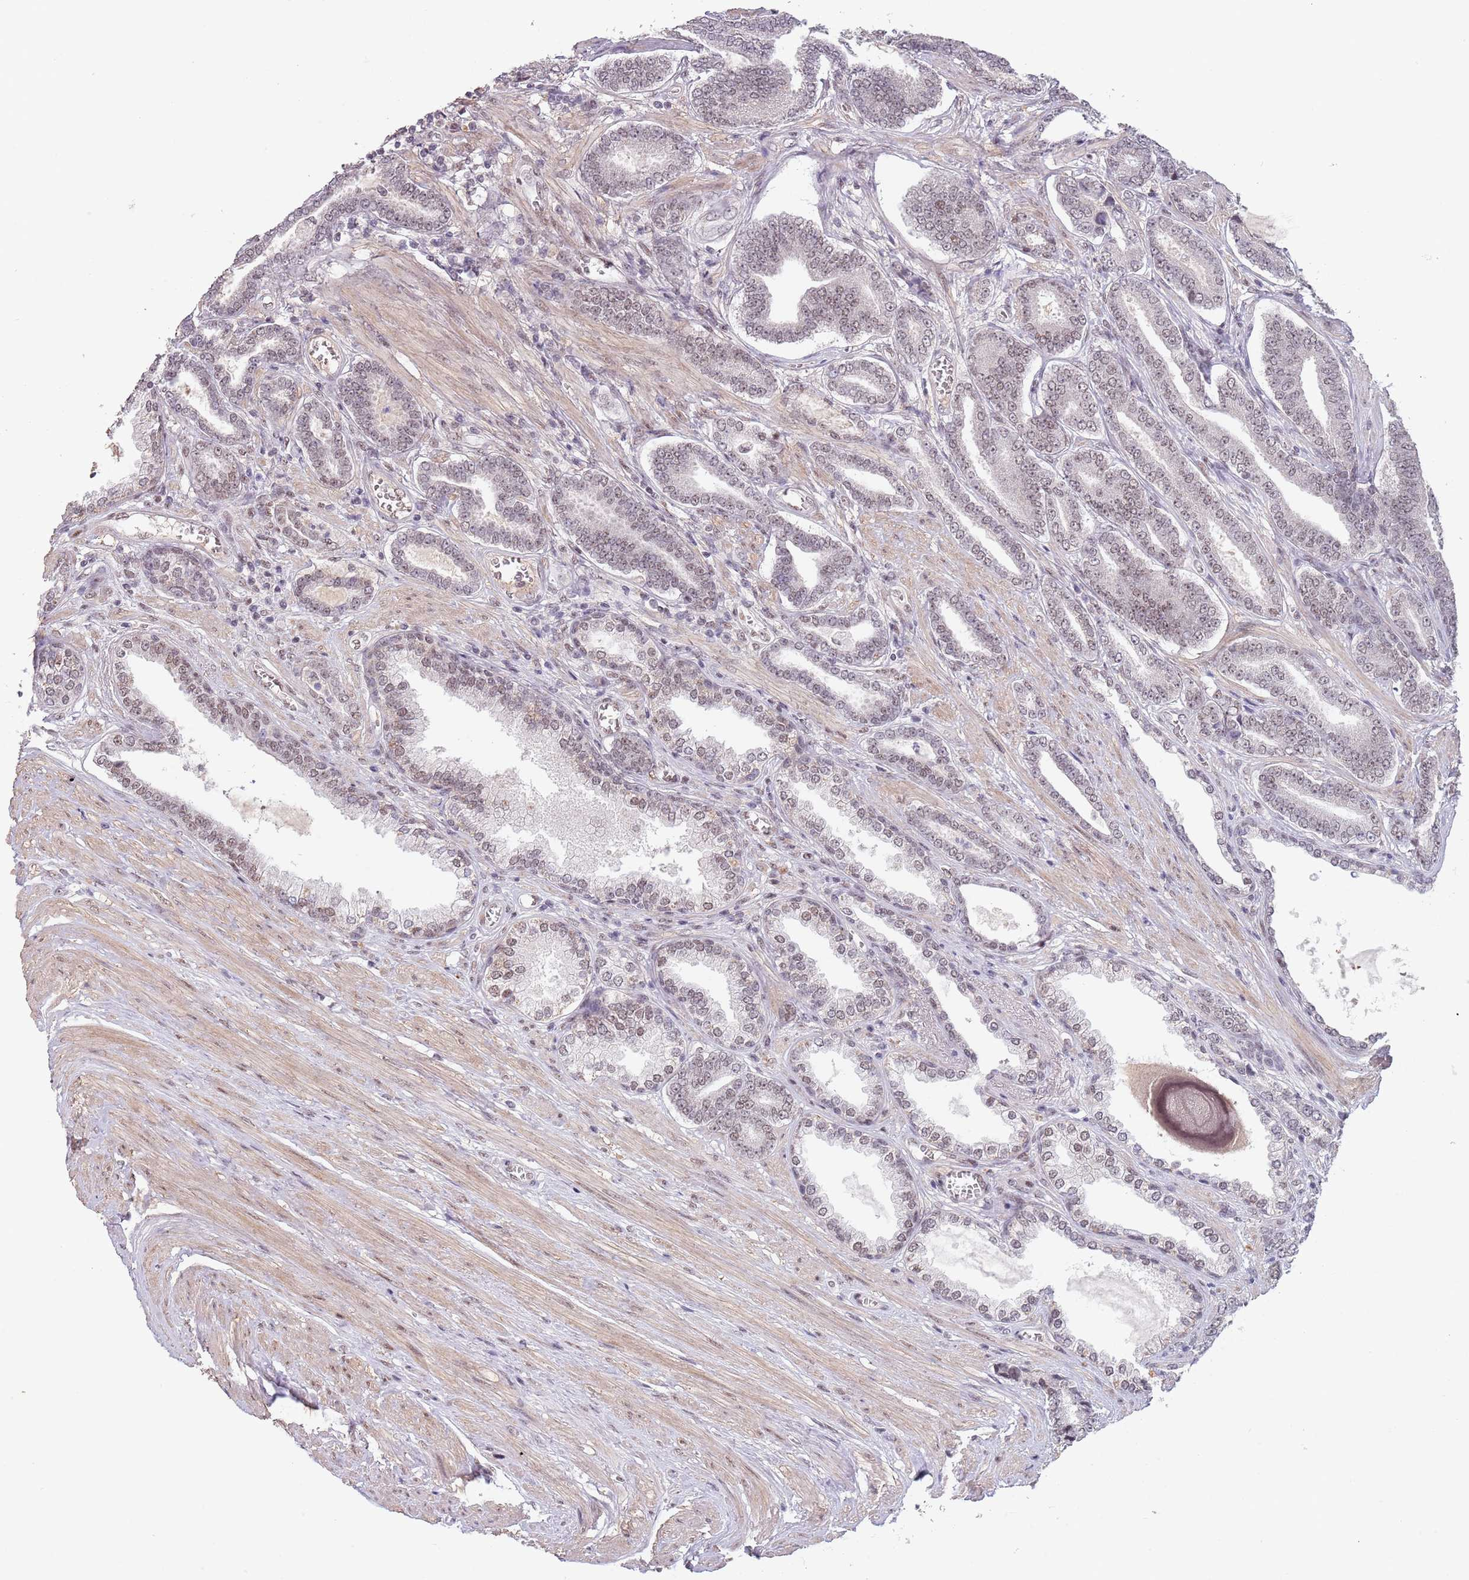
{"staining": {"intensity": "moderate", "quantity": ">75%", "location": "nuclear"}, "tissue": "prostate cancer", "cell_type": "Tumor cells", "image_type": "cancer", "snomed": [{"axis": "morphology", "description": "Adenocarcinoma, NOS"}, {"axis": "topography", "description": "Prostate and seminal vesicle, NOS"}], "caption": "Protein analysis of adenocarcinoma (prostate) tissue displays moderate nuclear expression in approximately >75% of tumor cells.", "gene": "CIZ1", "patient": {"sex": "male", "age": 76}}